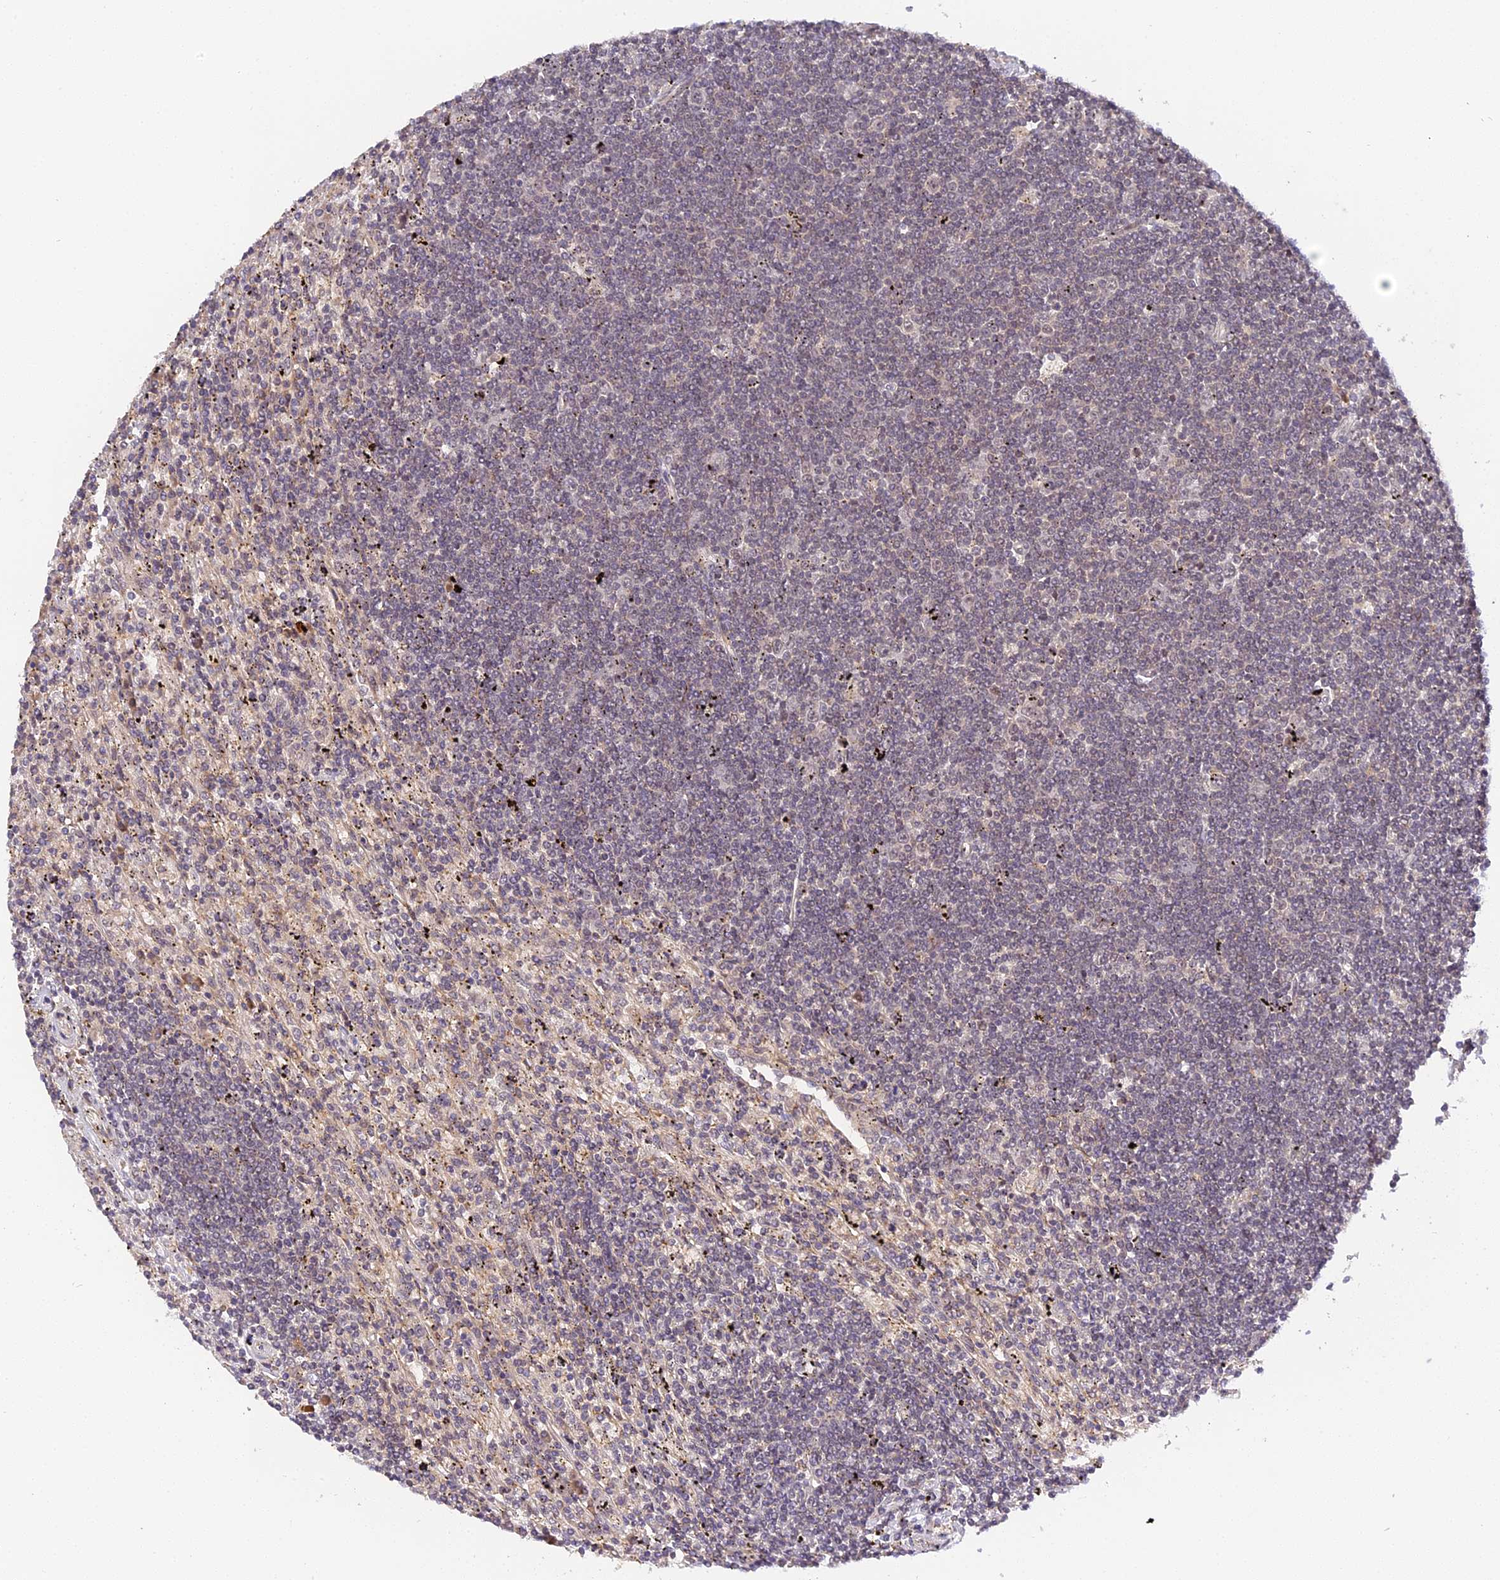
{"staining": {"intensity": "negative", "quantity": "none", "location": "none"}, "tissue": "lymphoma", "cell_type": "Tumor cells", "image_type": "cancer", "snomed": [{"axis": "morphology", "description": "Malignant lymphoma, non-Hodgkin's type, Low grade"}, {"axis": "topography", "description": "Spleen"}], "caption": "This is an immunohistochemistry photomicrograph of human lymphoma. There is no staining in tumor cells.", "gene": "IMPACT", "patient": {"sex": "male", "age": 76}}